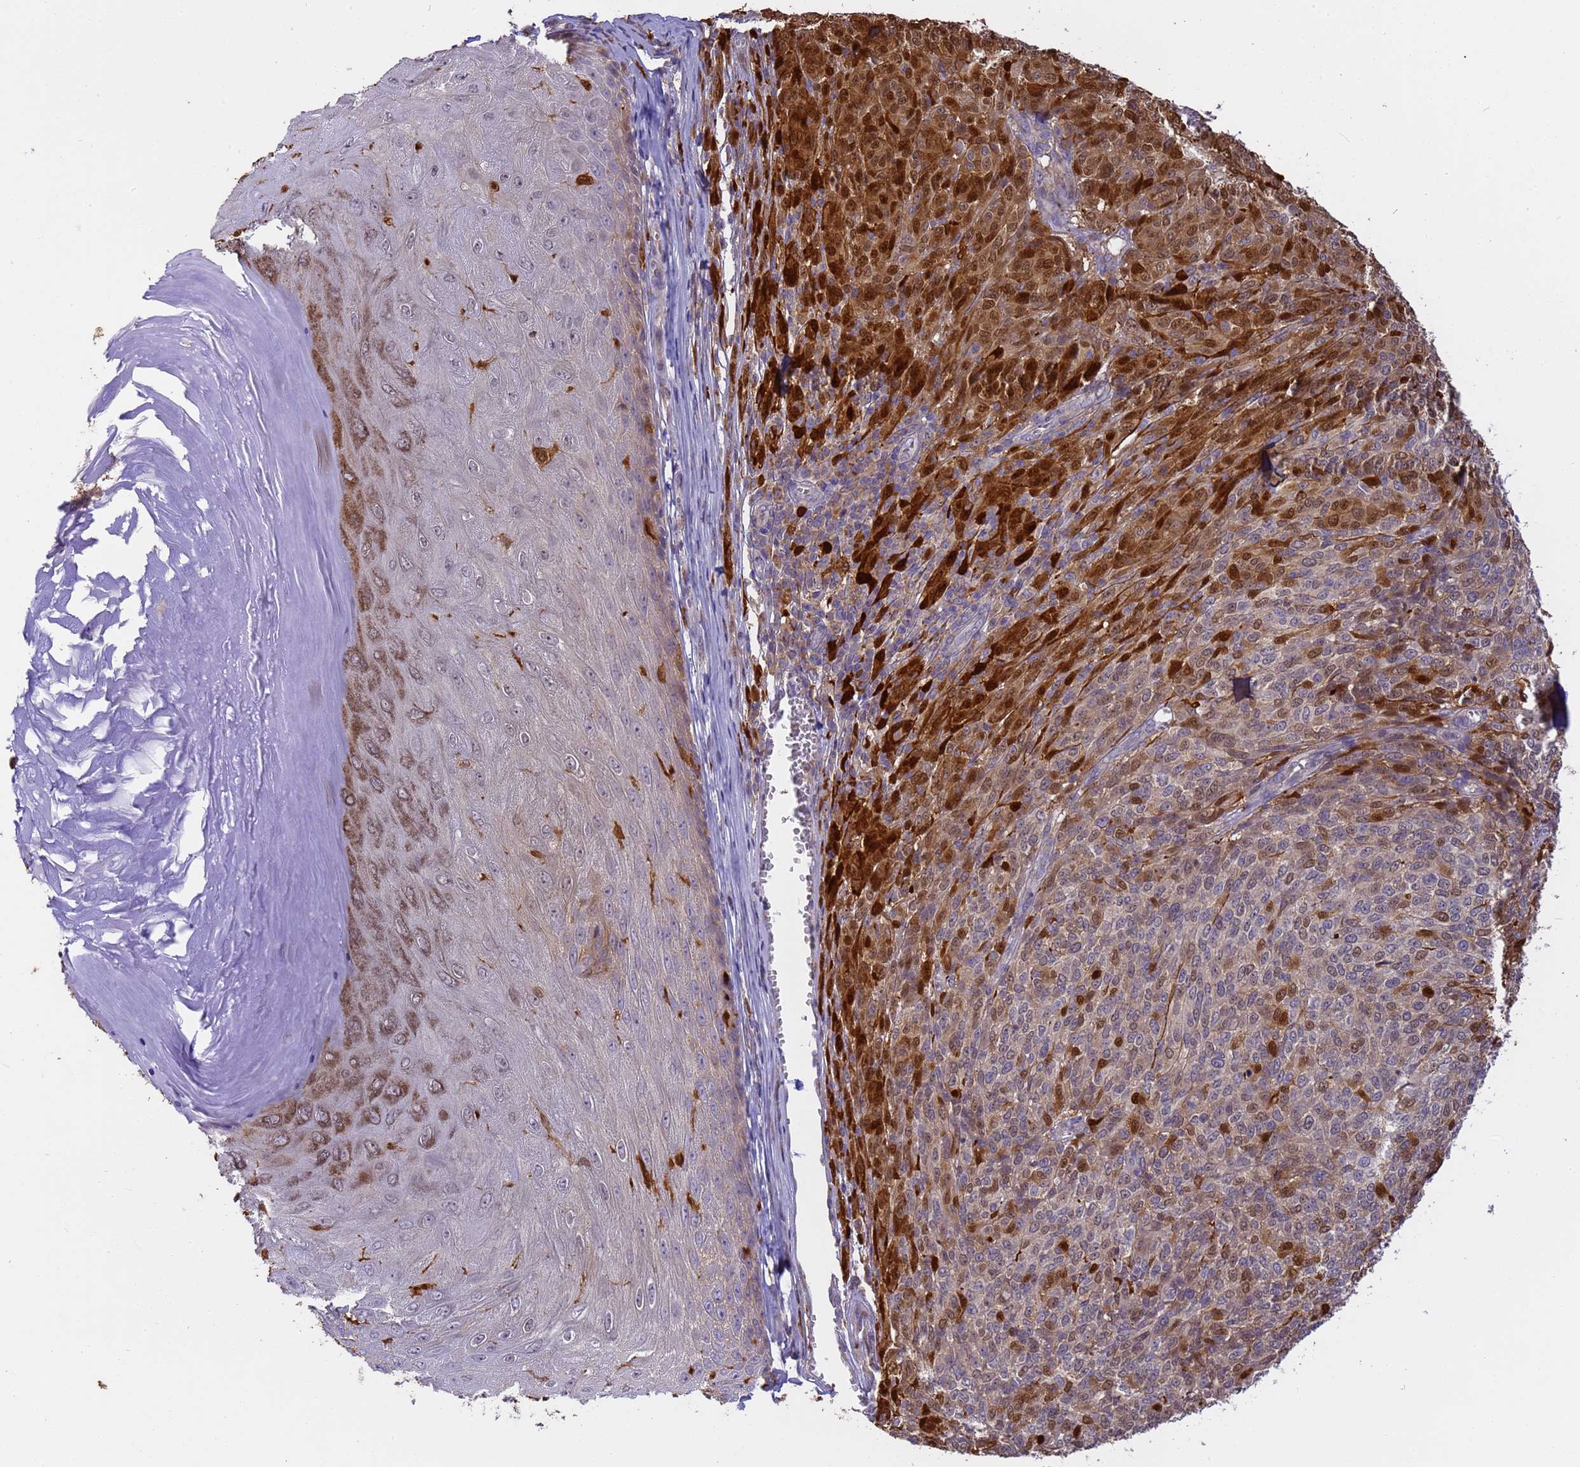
{"staining": {"intensity": "moderate", "quantity": "25%-75%", "location": "cytoplasmic/membranous,nuclear"}, "tissue": "melanoma", "cell_type": "Tumor cells", "image_type": "cancer", "snomed": [{"axis": "morphology", "description": "Malignant melanoma, NOS"}, {"axis": "topography", "description": "Skin"}], "caption": "Tumor cells demonstrate medium levels of moderate cytoplasmic/membranous and nuclear staining in about 25%-75% of cells in human melanoma.", "gene": "M6PR", "patient": {"sex": "male", "age": 49}}